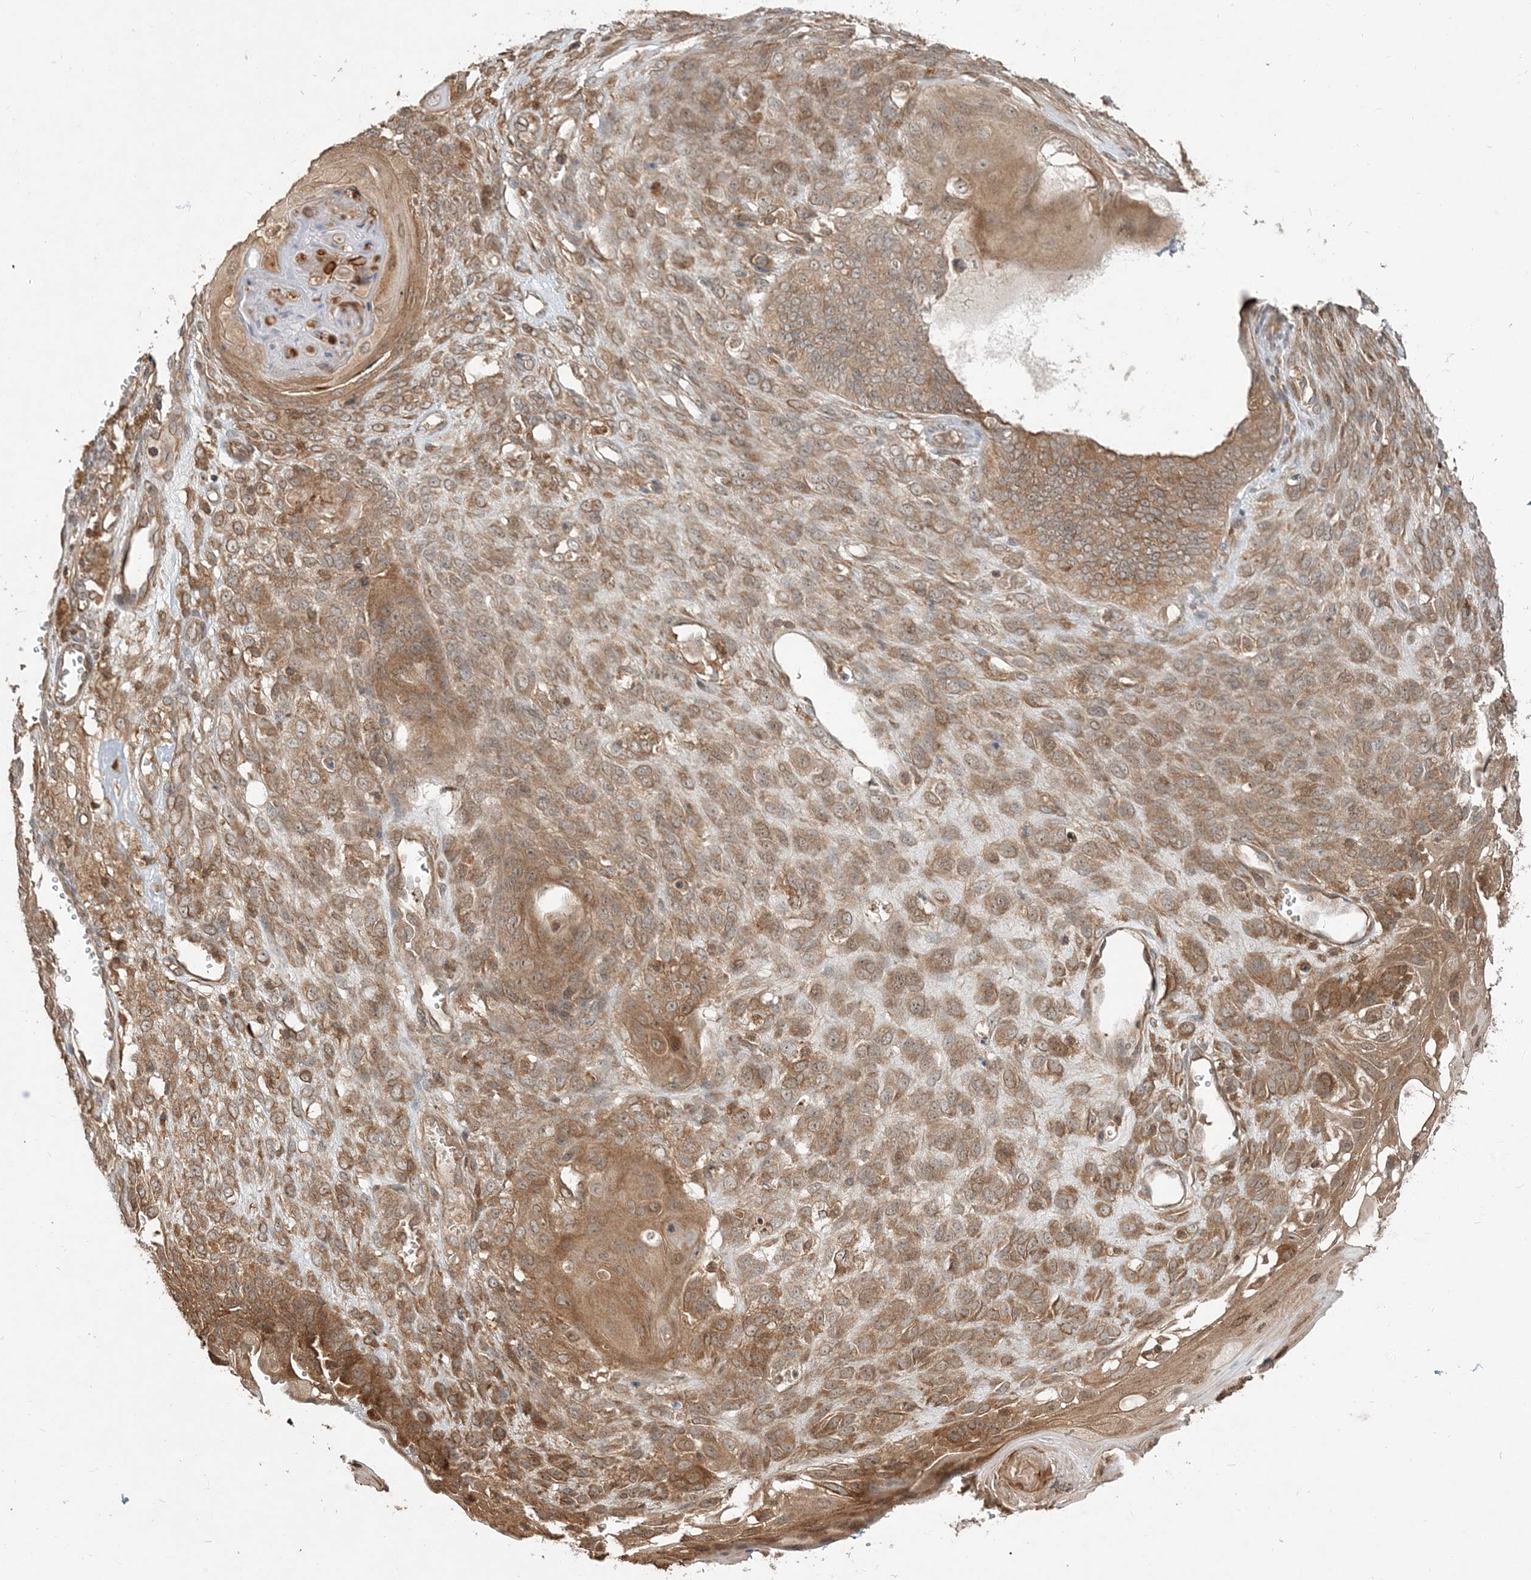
{"staining": {"intensity": "moderate", "quantity": ">75%", "location": "cytoplasmic/membranous"}, "tissue": "endometrial cancer", "cell_type": "Tumor cells", "image_type": "cancer", "snomed": [{"axis": "morphology", "description": "Adenocarcinoma, NOS"}, {"axis": "topography", "description": "Endometrium"}], "caption": "Immunohistochemical staining of human endometrial cancer shows moderate cytoplasmic/membranous protein expression in approximately >75% of tumor cells. (DAB IHC, brown staining for protein, blue staining for nuclei).", "gene": "CAB39", "patient": {"sex": "female", "age": 32}}